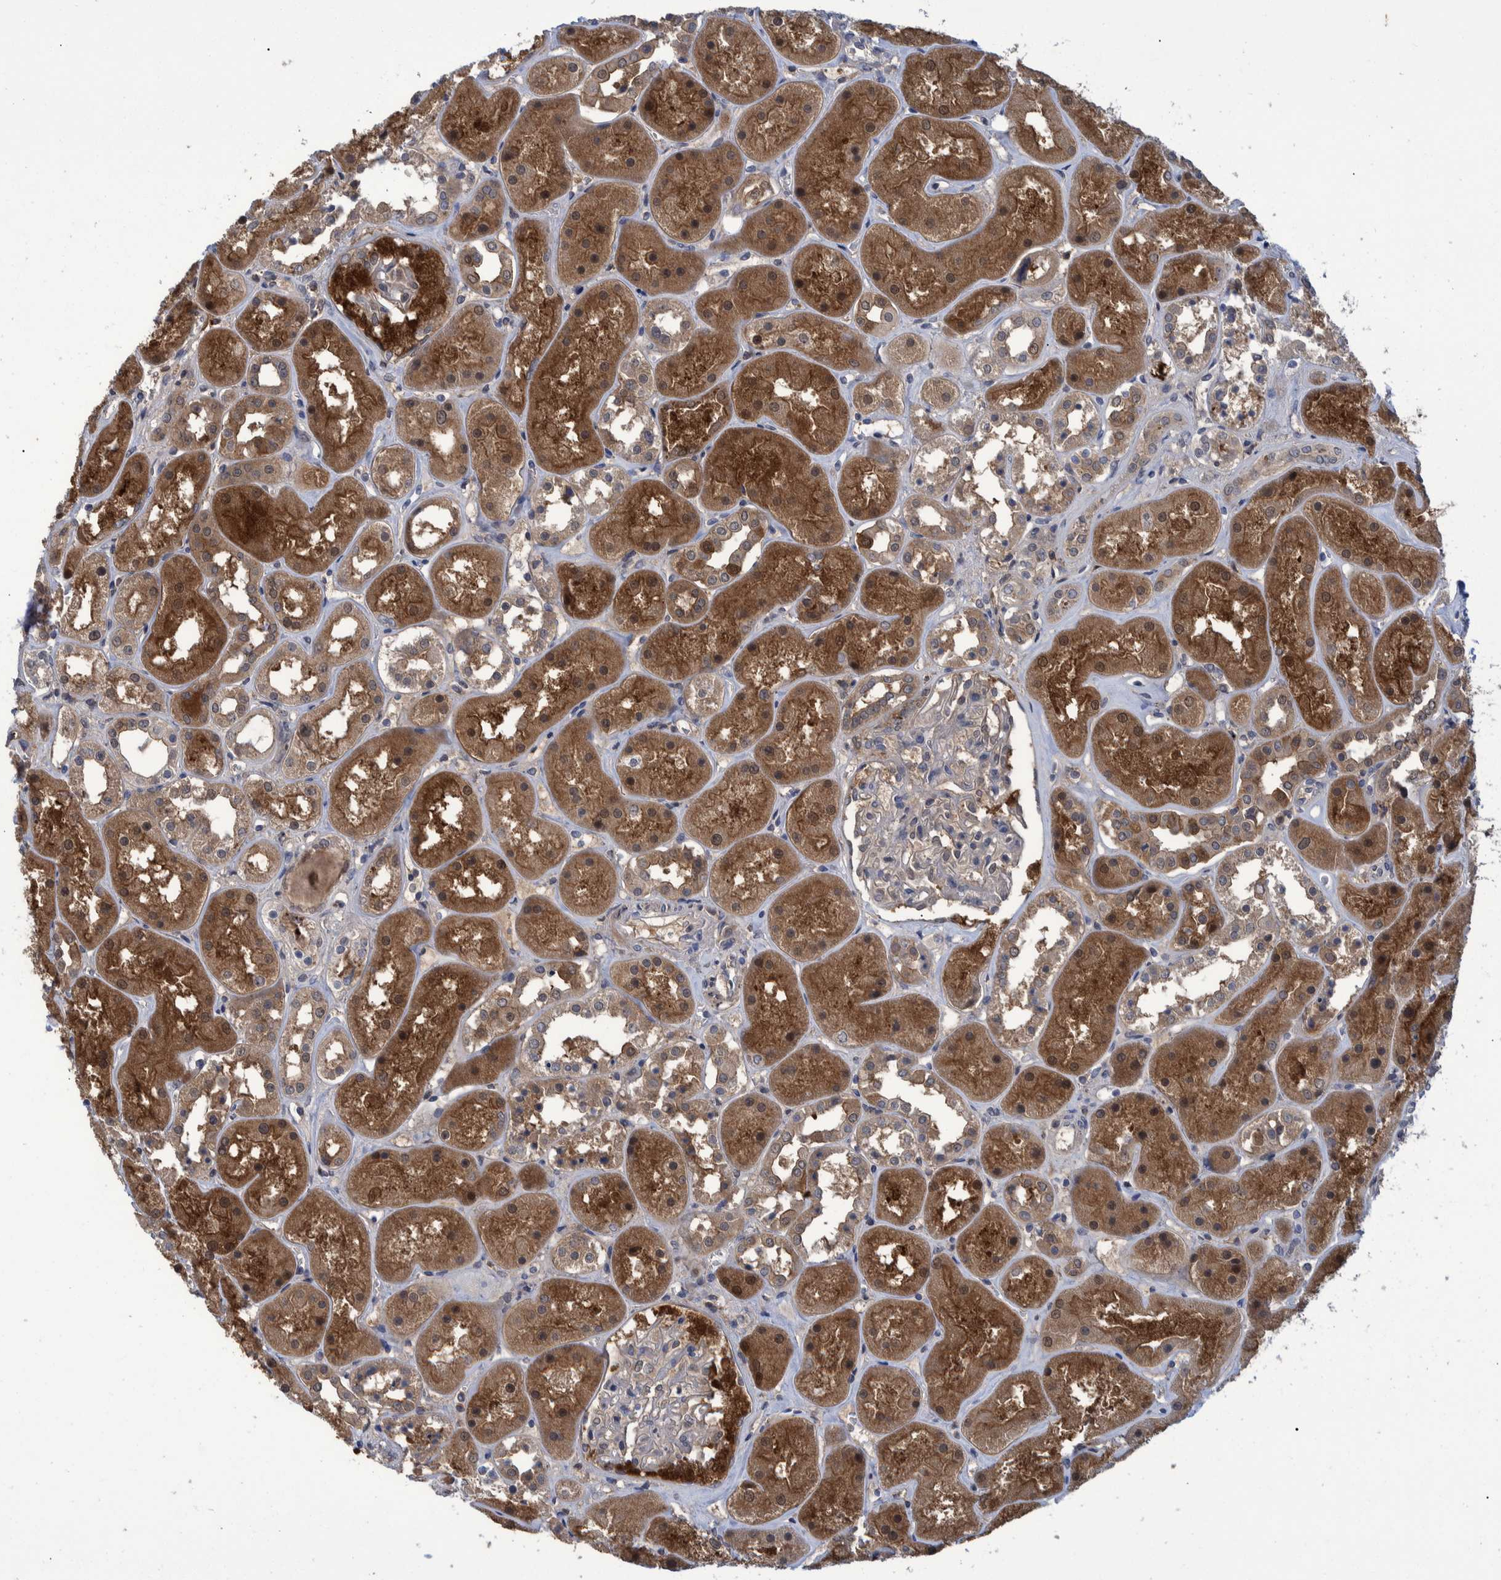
{"staining": {"intensity": "weak", "quantity": "25%-75%", "location": "cytoplasmic/membranous"}, "tissue": "kidney", "cell_type": "Cells in glomeruli", "image_type": "normal", "snomed": [{"axis": "morphology", "description": "Normal tissue, NOS"}, {"axis": "topography", "description": "Kidney"}], "caption": "Immunohistochemistry (IHC) (DAB) staining of unremarkable kidney reveals weak cytoplasmic/membranous protein positivity in approximately 25%-75% of cells in glomeruli. (IHC, brightfield microscopy, high magnification).", "gene": "PCYT2", "patient": {"sex": "male", "age": 70}}